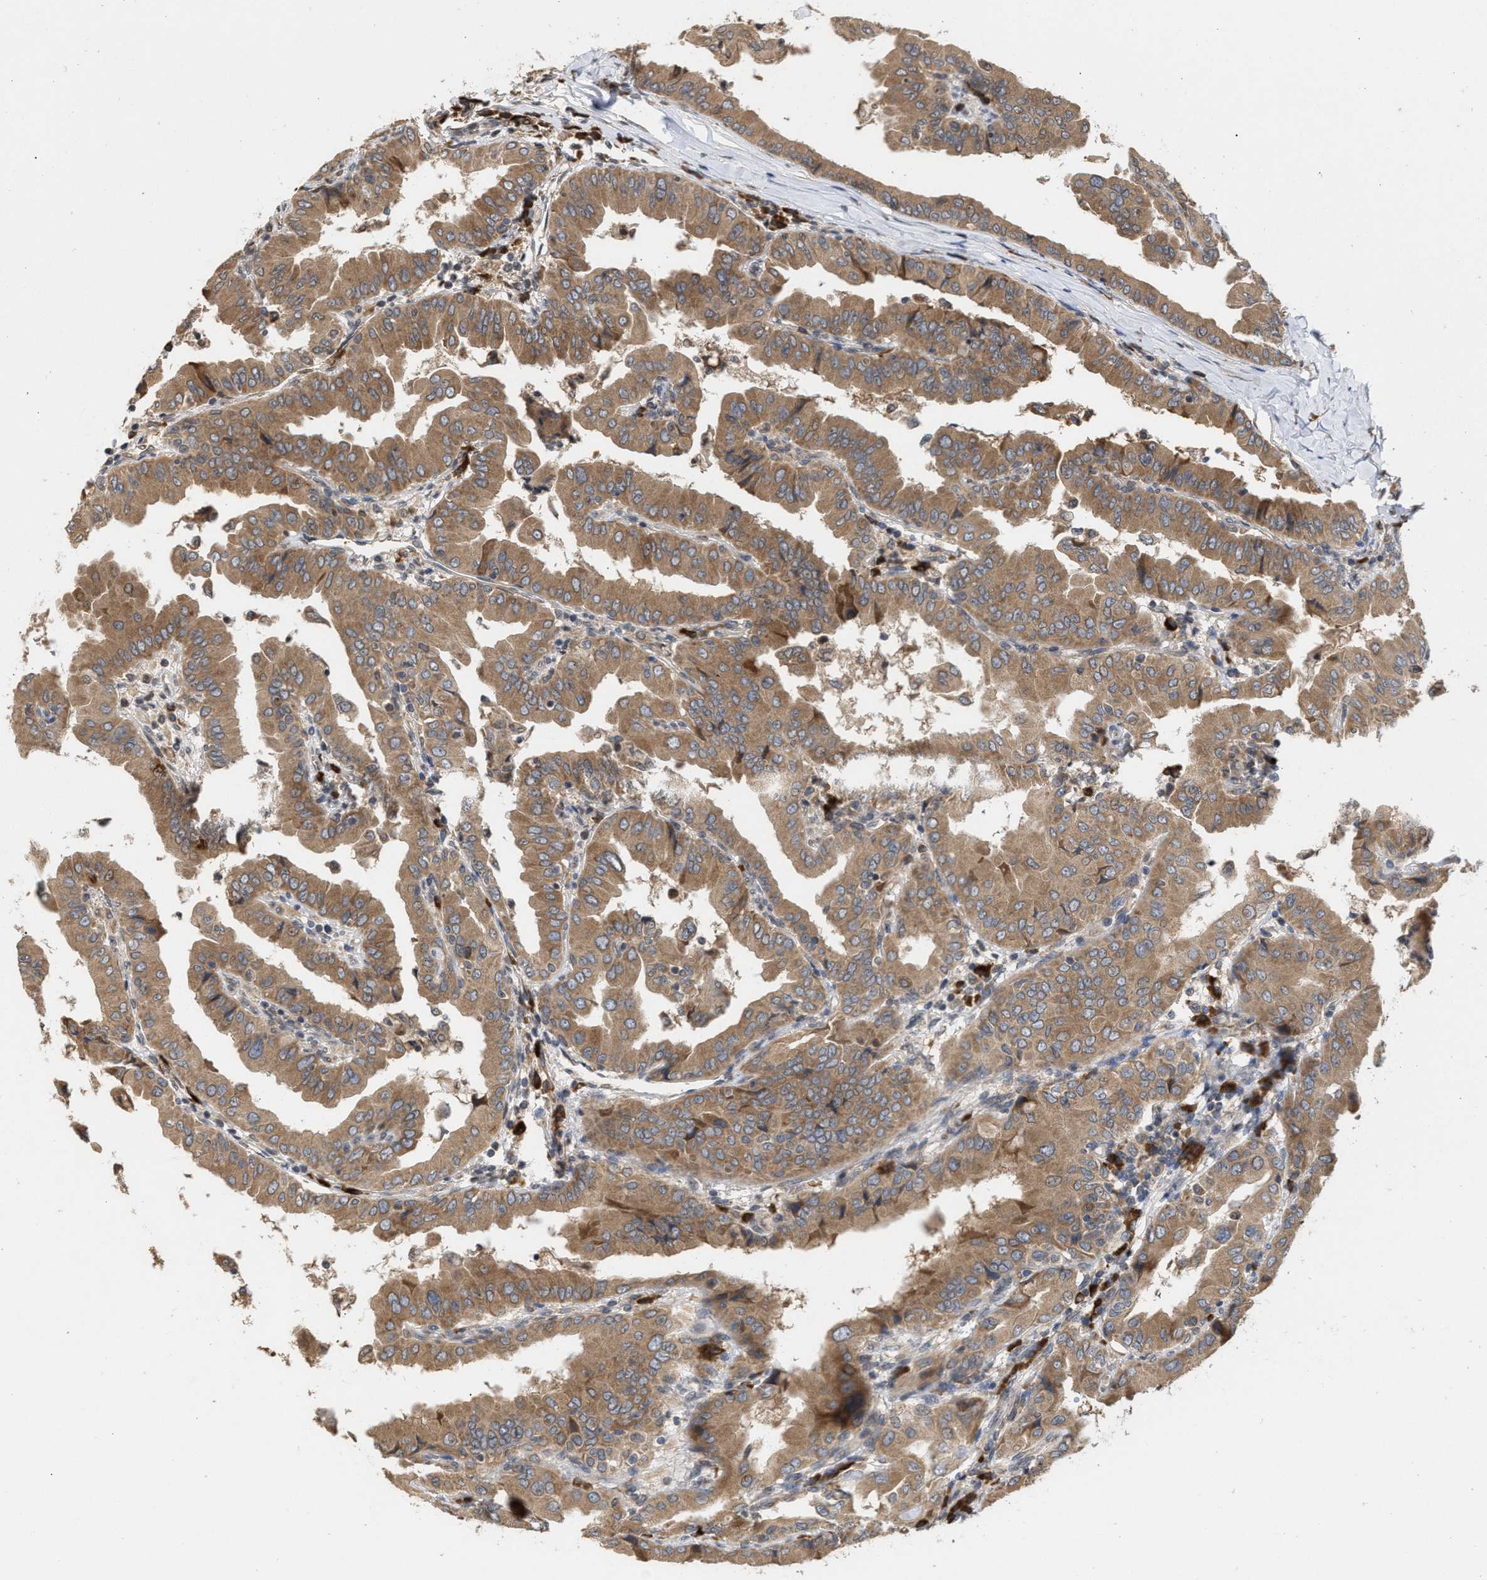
{"staining": {"intensity": "moderate", "quantity": ">75%", "location": "cytoplasmic/membranous"}, "tissue": "thyroid cancer", "cell_type": "Tumor cells", "image_type": "cancer", "snomed": [{"axis": "morphology", "description": "Papillary adenocarcinoma, NOS"}, {"axis": "topography", "description": "Thyroid gland"}], "caption": "IHC (DAB) staining of human thyroid cancer (papillary adenocarcinoma) reveals moderate cytoplasmic/membranous protein expression in about >75% of tumor cells. (DAB (3,3'-diaminobenzidine) IHC, brown staining for protein, blue staining for nuclei).", "gene": "SAR1A", "patient": {"sex": "male", "age": 33}}